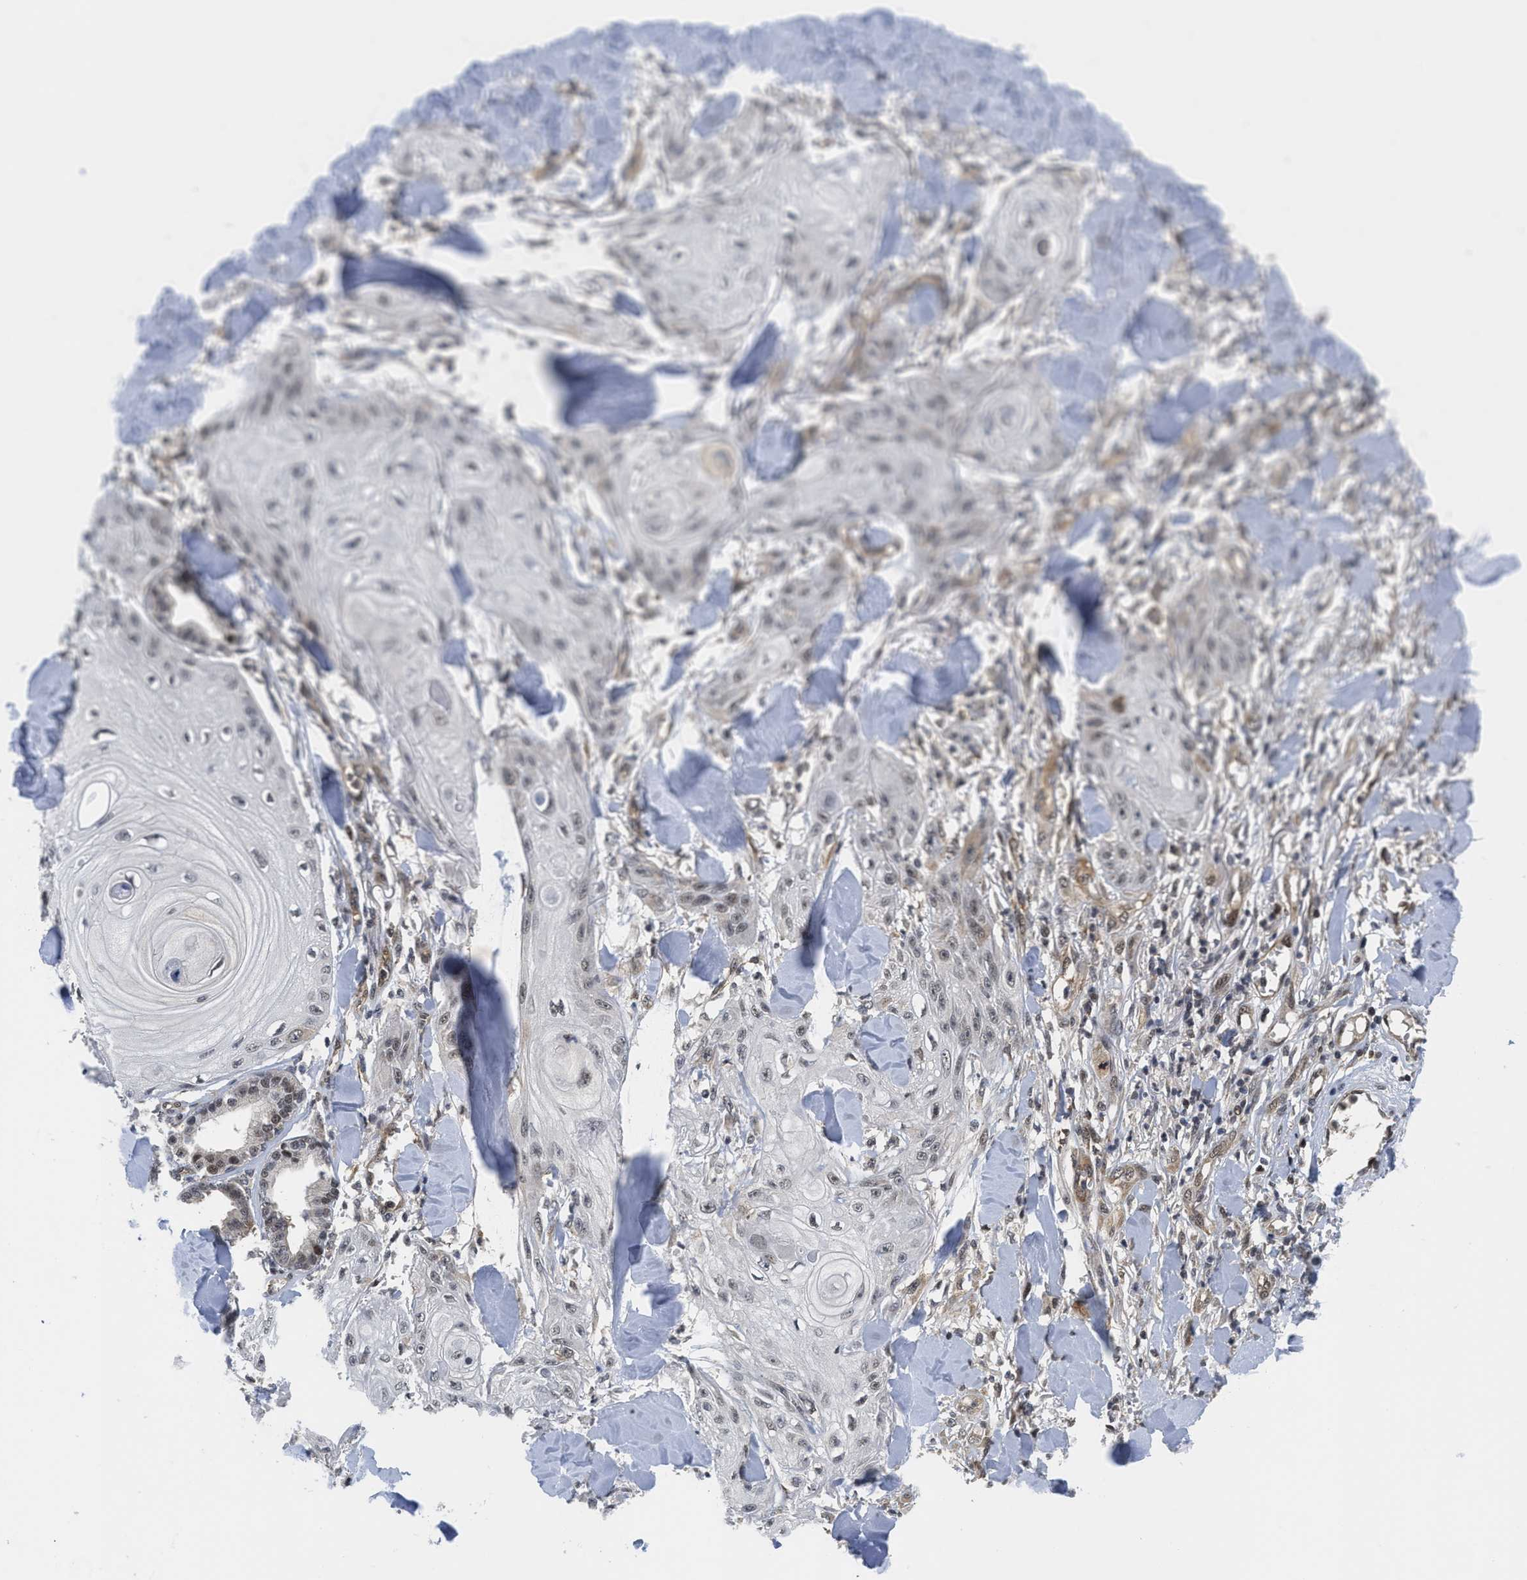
{"staining": {"intensity": "negative", "quantity": "none", "location": "none"}, "tissue": "skin cancer", "cell_type": "Tumor cells", "image_type": "cancer", "snomed": [{"axis": "morphology", "description": "Squamous cell carcinoma, NOS"}, {"axis": "topography", "description": "Skin"}], "caption": "The immunohistochemistry (IHC) photomicrograph has no significant staining in tumor cells of squamous cell carcinoma (skin) tissue.", "gene": "HIF1A", "patient": {"sex": "male", "age": 74}}